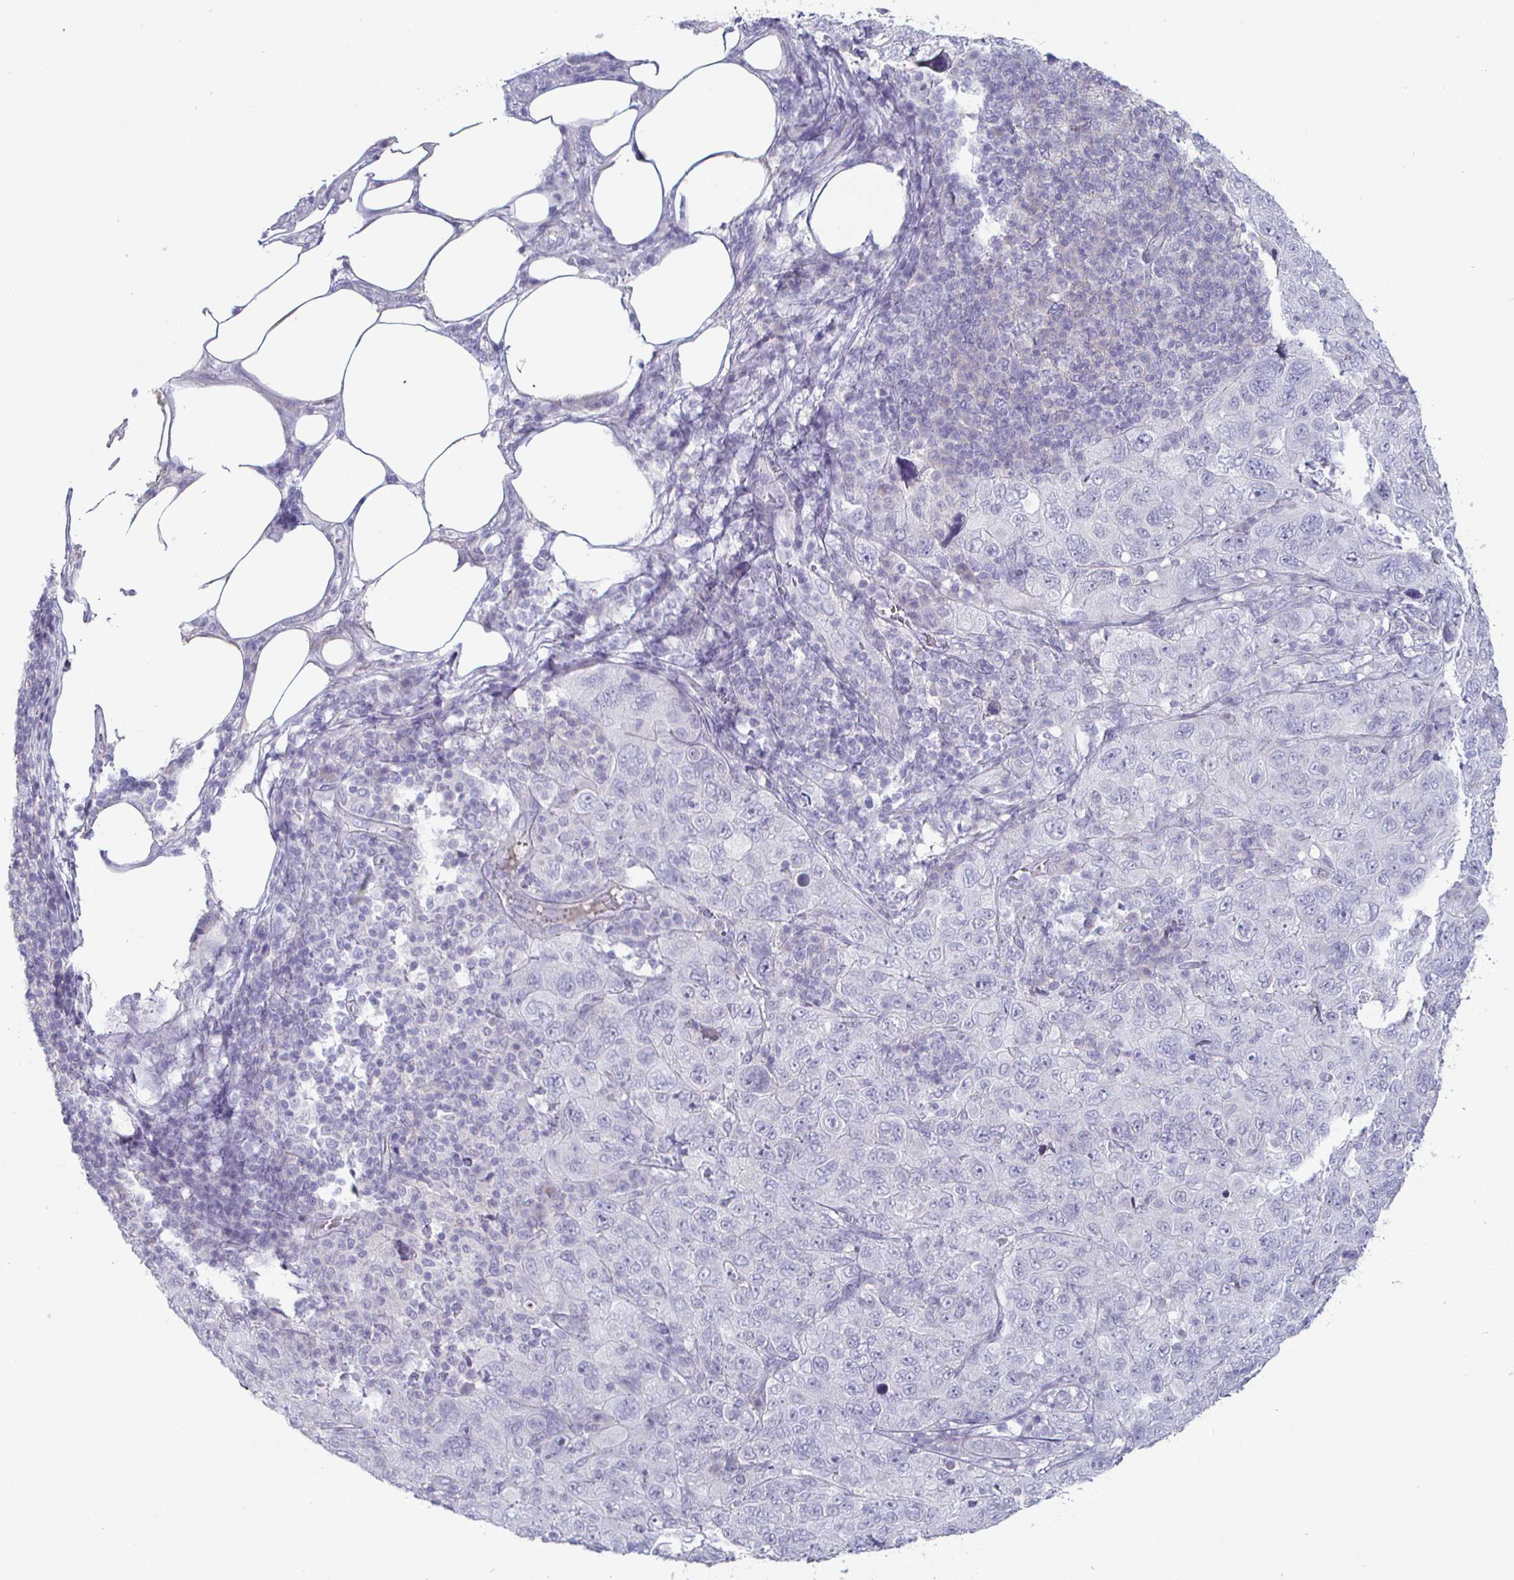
{"staining": {"intensity": "negative", "quantity": "none", "location": "none"}, "tissue": "pancreatic cancer", "cell_type": "Tumor cells", "image_type": "cancer", "snomed": [{"axis": "morphology", "description": "Adenocarcinoma, NOS"}, {"axis": "topography", "description": "Pancreas"}], "caption": "This is an IHC histopathology image of human adenocarcinoma (pancreatic). There is no staining in tumor cells.", "gene": "ENPP1", "patient": {"sex": "male", "age": 68}}